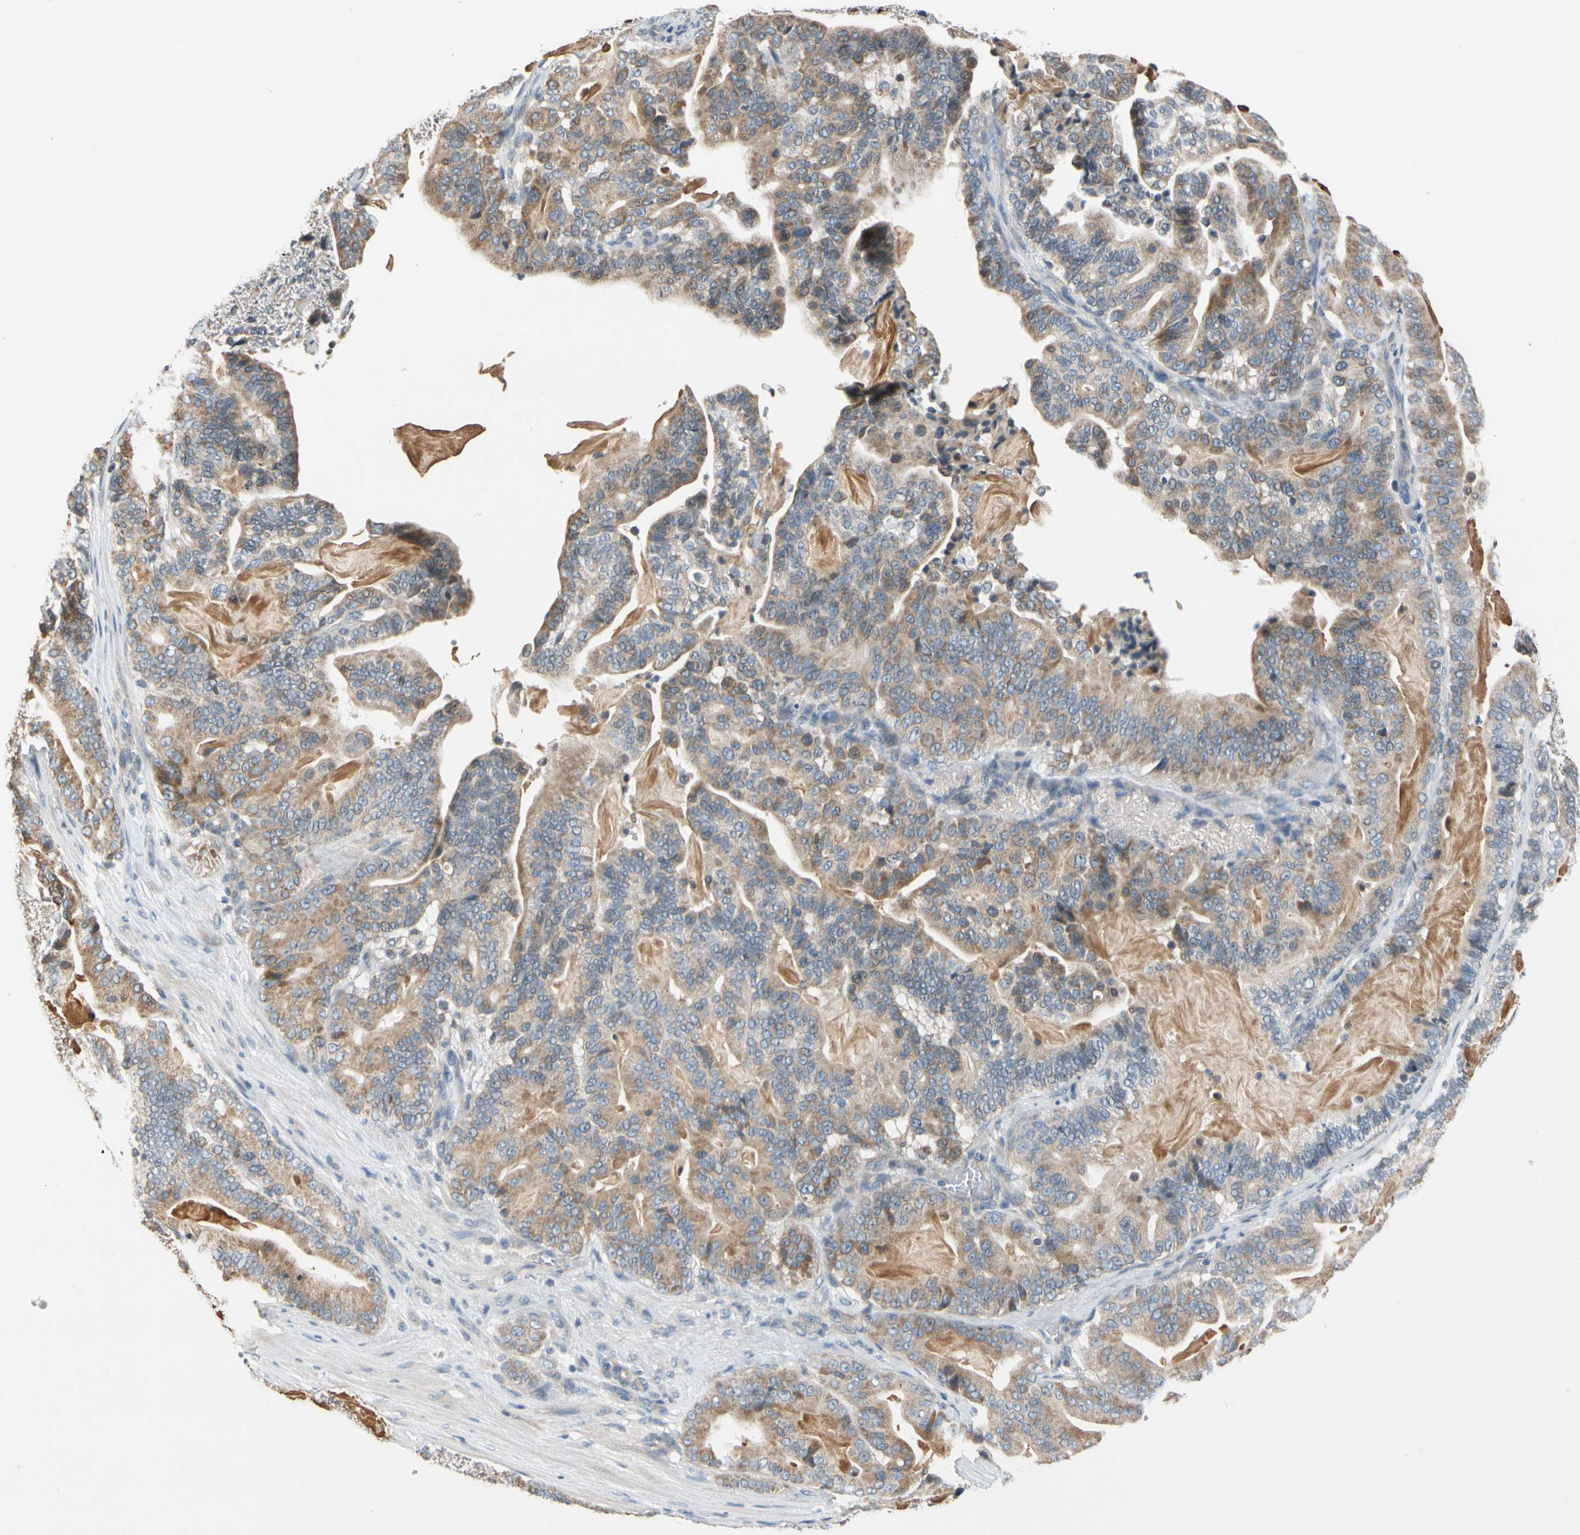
{"staining": {"intensity": "weak", "quantity": "25%-75%", "location": "cytoplasmic/membranous"}, "tissue": "pancreatic cancer", "cell_type": "Tumor cells", "image_type": "cancer", "snomed": [{"axis": "morphology", "description": "Adenocarcinoma, NOS"}, {"axis": "topography", "description": "Pancreas"}], "caption": "Immunohistochemical staining of human pancreatic cancer (adenocarcinoma) shows low levels of weak cytoplasmic/membranous expression in about 25%-75% of tumor cells. (Stains: DAB (3,3'-diaminobenzidine) in brown, nuclei in blue, Microscopy: brightfield microscopy at high magnification).", "gene": "SOX30", "patient": {"sex": "male", "age": 63}}